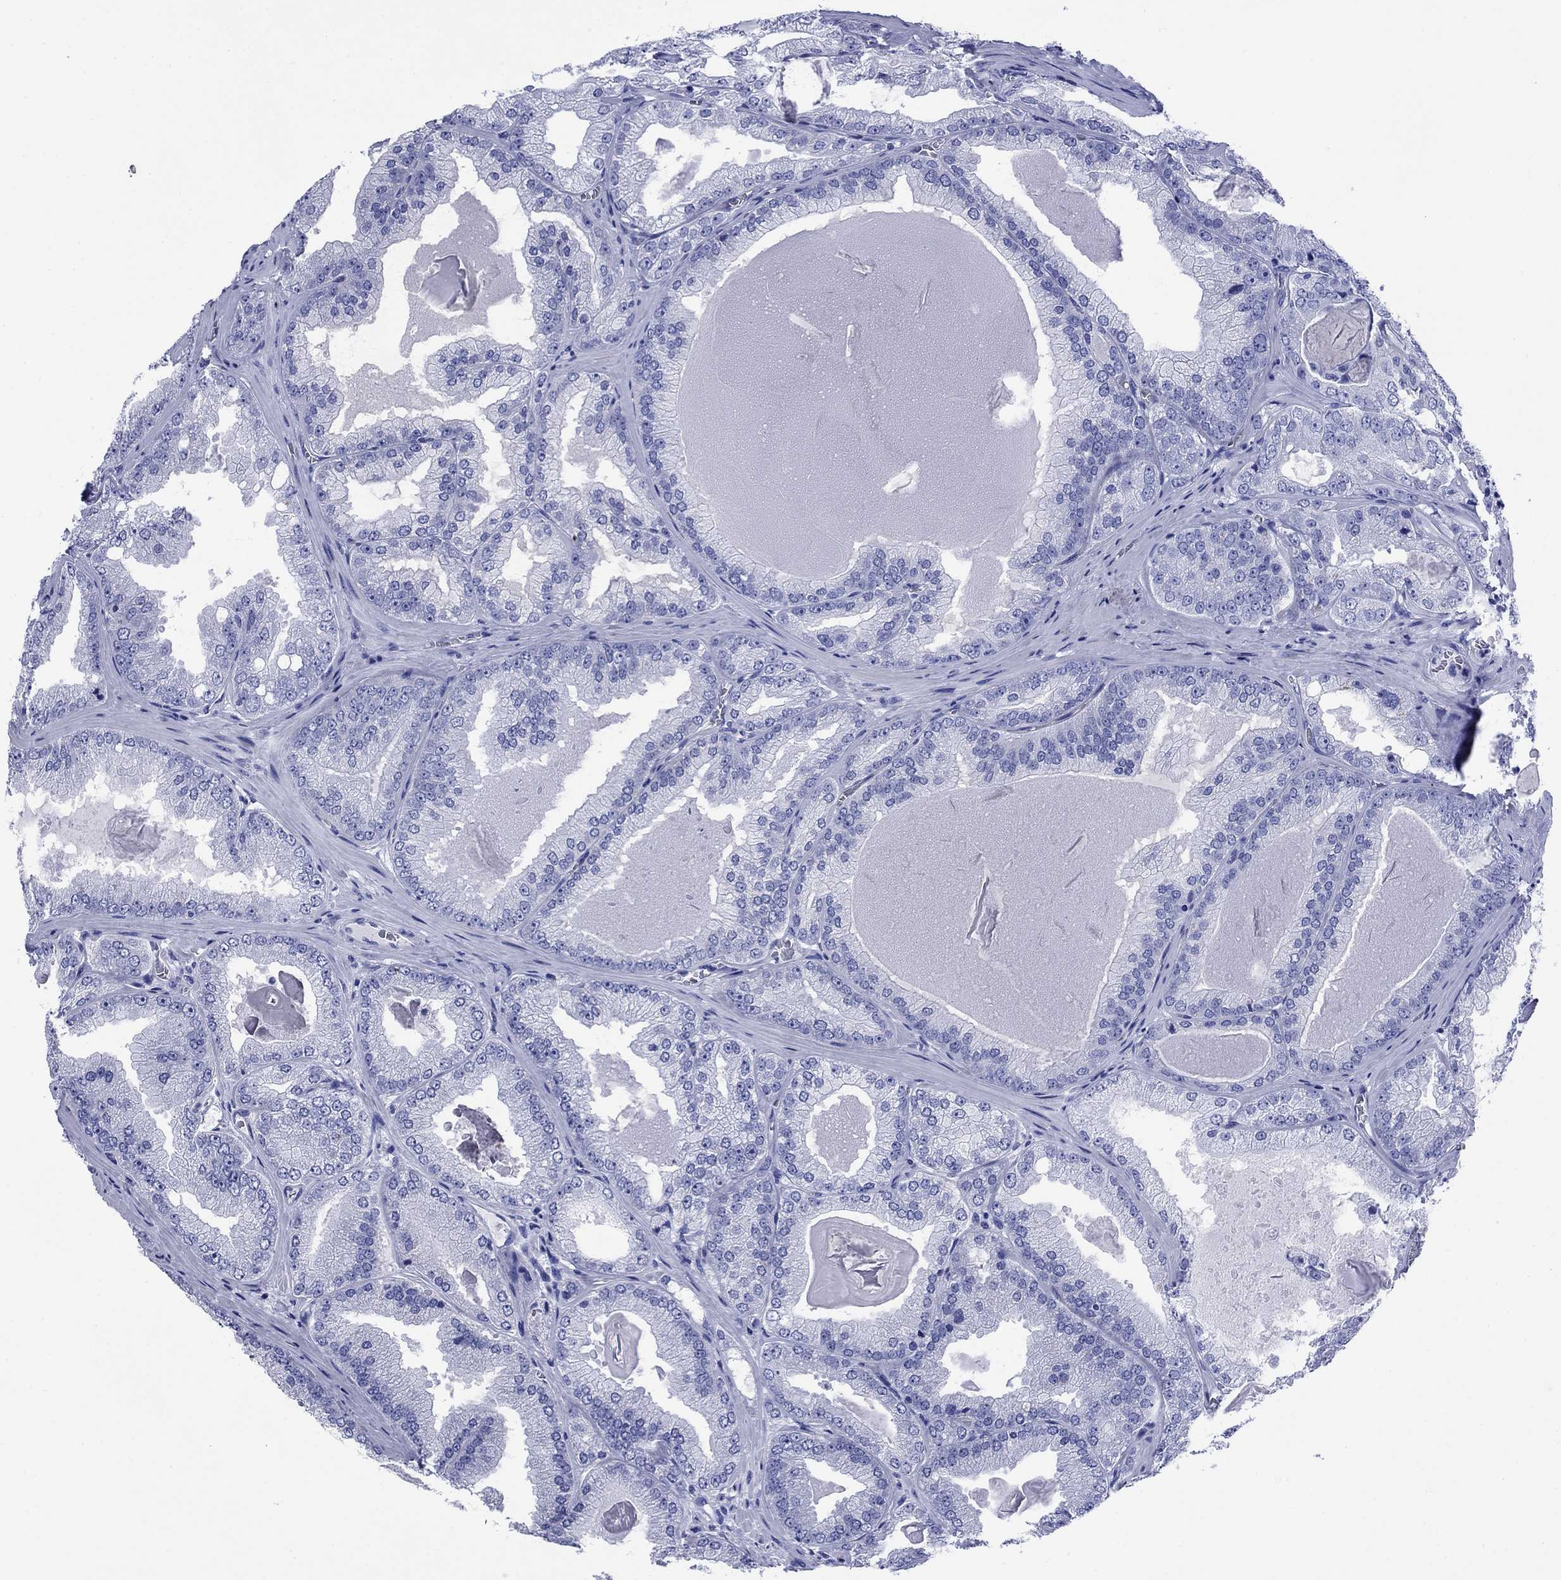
{"staining": {"intensity": "negative", "quantity": "none", "location": "none"}, "tissue": "prostate cancer", "cell_type": "Tumor cells", "image_type": "cancer", "snomed": [{"axis": "morphology", "description": "Adenocarcinoma, Low grade"}, {"axis": "topography", "description": "Prostate"}], "caption": "Tumor cells are negative for protein expression in human prostate cancer (low-grade adenocarcinoma).", "gene": "SLC1A2", "patient": {"sex": "male", "age": 72}}